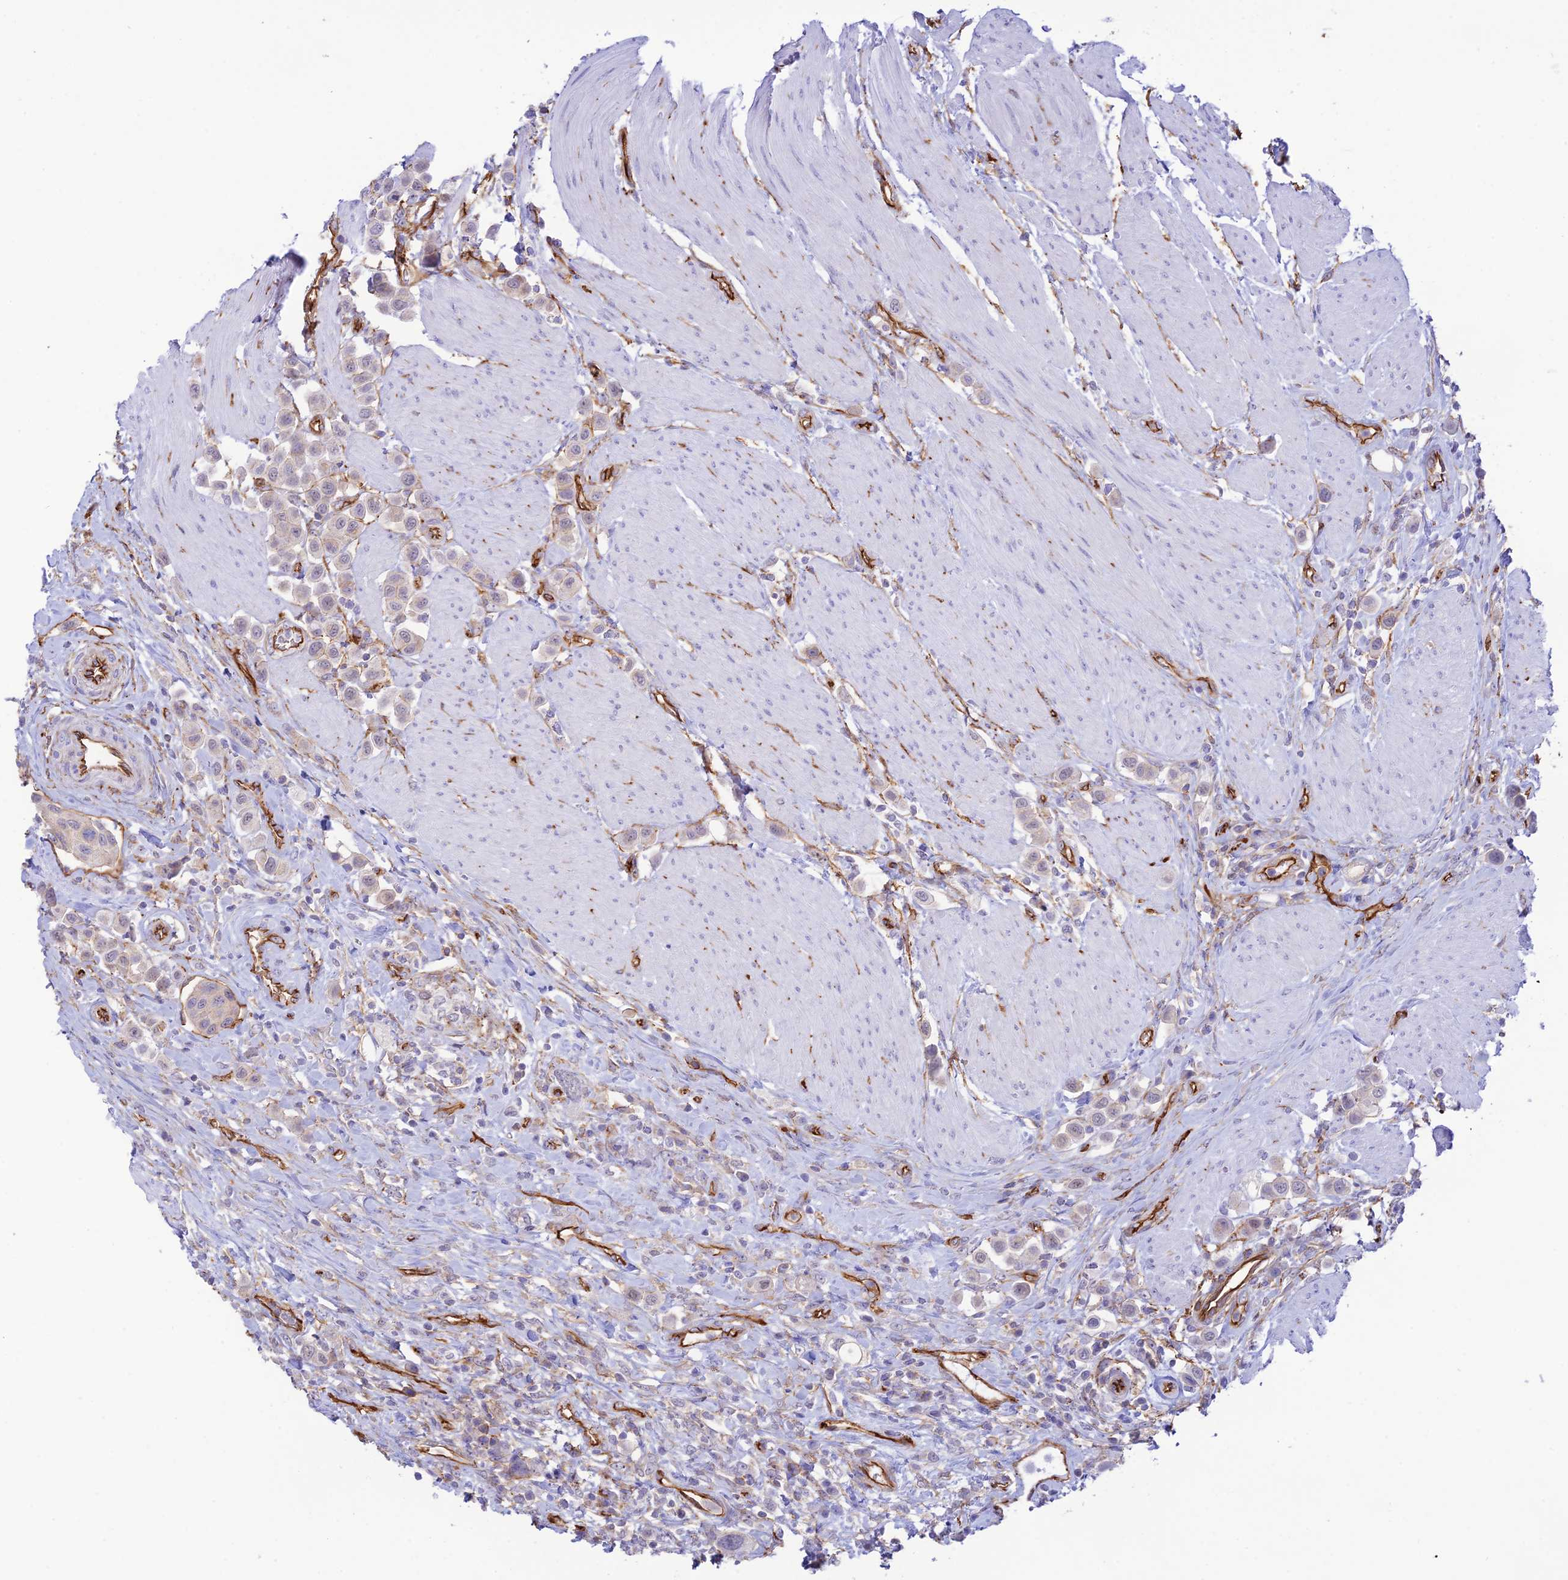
{"staining": {"intensity": "negative", "quantity": "none", "location": "none"}, "tissue": "urothelial cancer", "cell_type": "Tumor cells", "image_type": "cancer", "snomed": [{"axis": "morphology", "description": "Urothelial carcinoma, High grade"}, {"axis": "topography", "description": "Urinary bladder"}], "caption": "Photomicrograph shows no significant protein positivity in tumor cells of urothelial carcinoma (high-grade).", "gene": "YPEL5", "patient": {"sex": "male", "age": 50}}